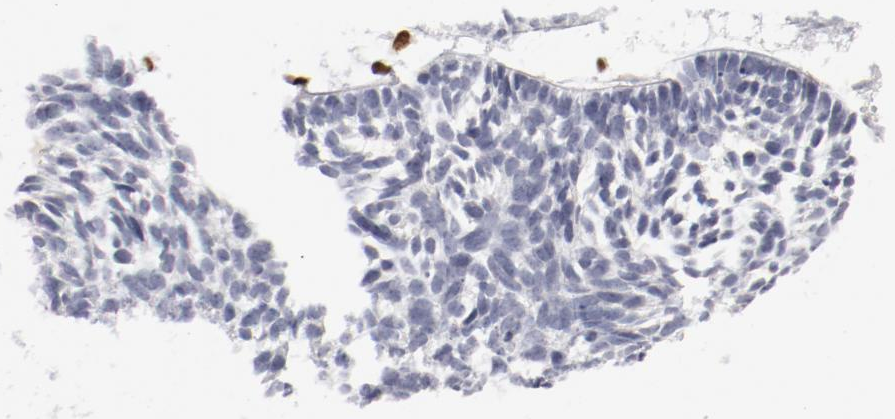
{"staining": {"intensity": "negative", "quantity": "none", "location": "none"}, "tissue": "skin cancer", "cell_type": "Tumor cells", "image_type": "cancer", "snomed": [{"axis": "morphology", "description": "Basal cell carcinoma"}, {"axis": "topography", "description": "Skin"}], "caption": "Photomicrograph shows no protein expression in tumor cells of skin cancer (basal cell carcinoma) tissue.", "gene": "SPI1", "patient": {"sex": "female", "age": 87}}